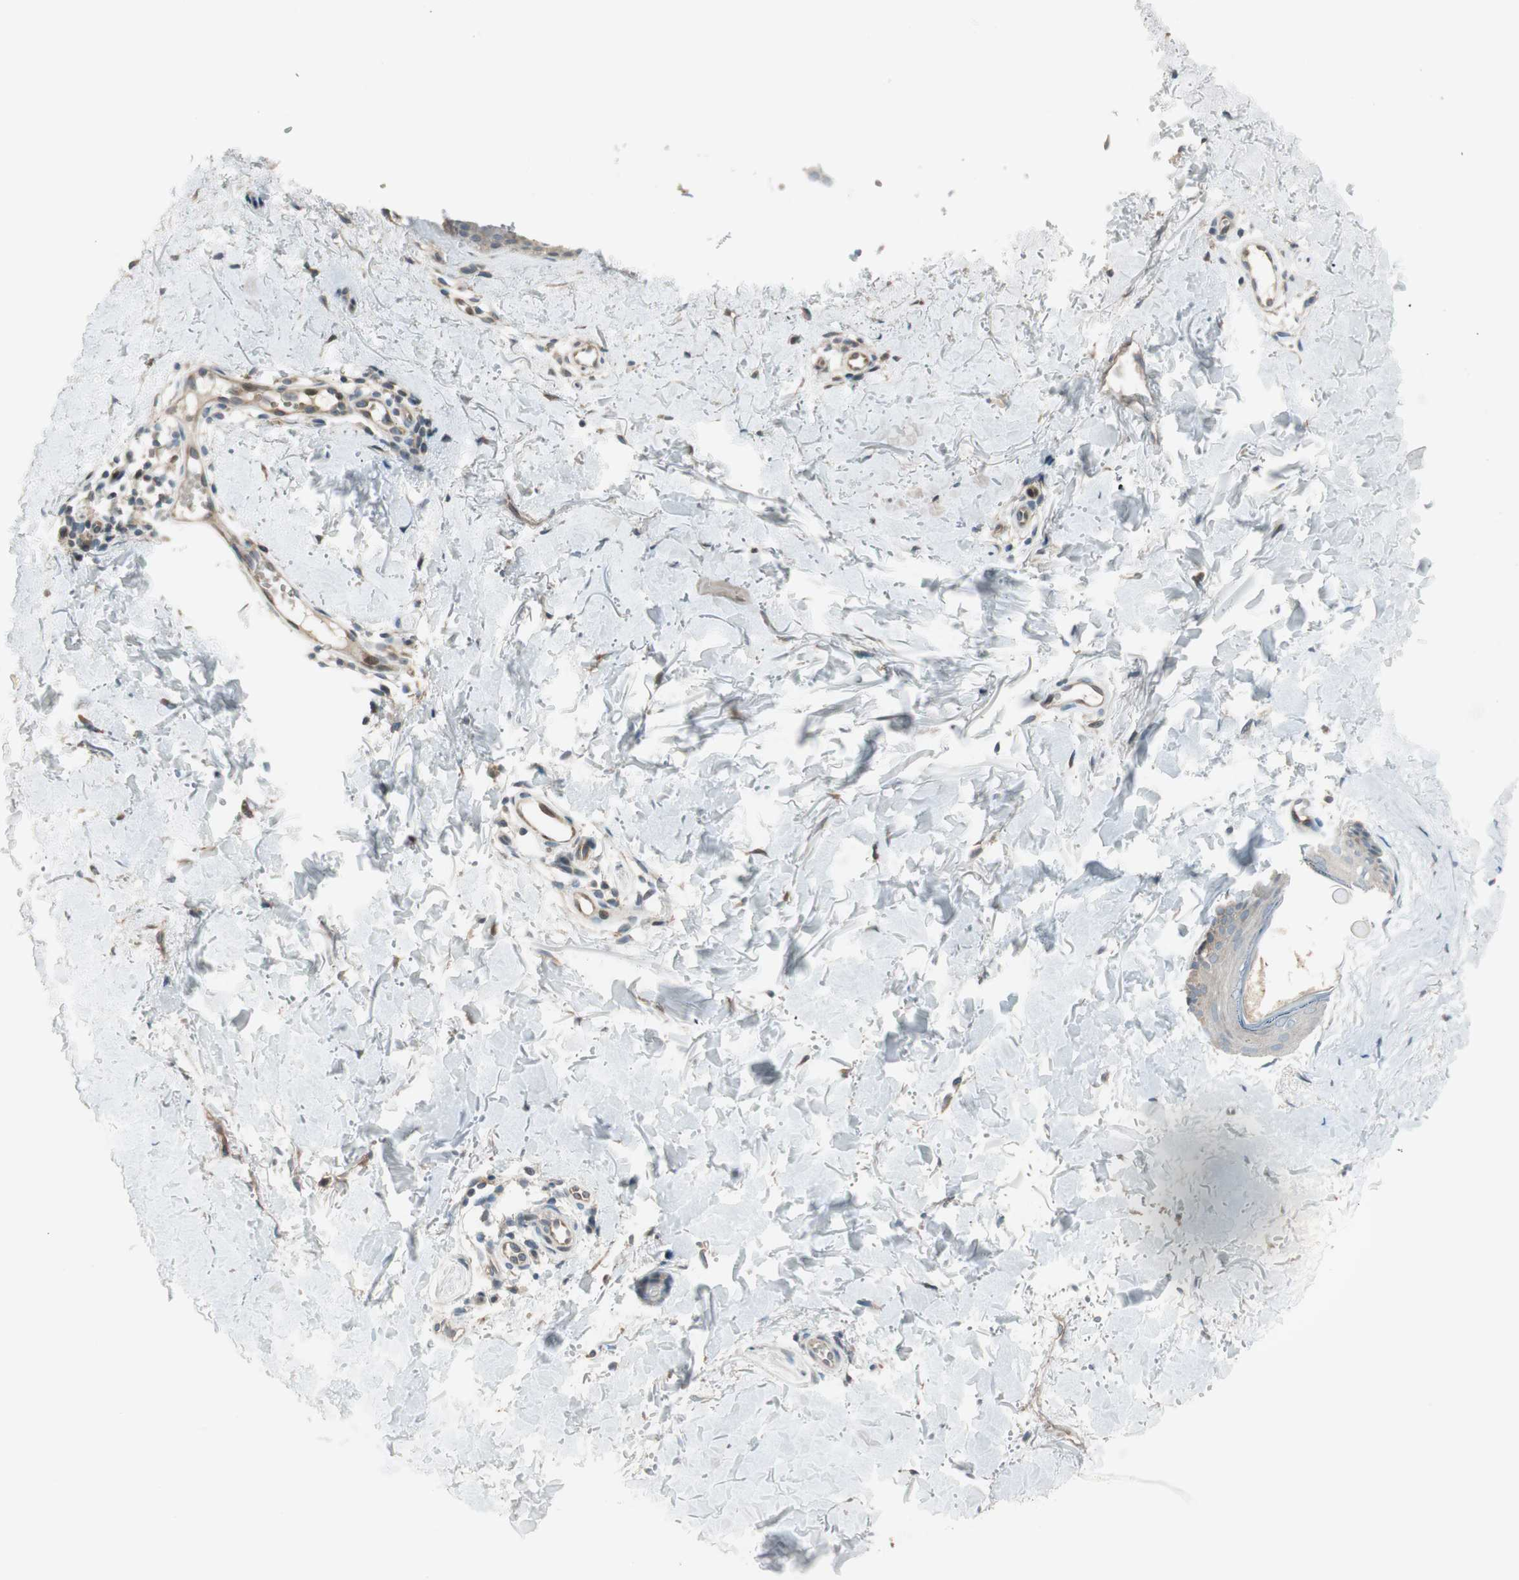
{"staining": {"intensity": "moderate", "quantity": ">75%", "location": "cytoplasmic/membranous"}, "tissue": "skin", "cell_type": "Fibroblasts", "image_type": "normal", "snomed": [{"axis": "morphology", "description": "Normal tissue, NOS"}, {"axis": "topography", "description": "Skin"}], "caption": "Benign skin was stained to show a protein in brown. There is medium levels of moderate cytoplasmic/membranous positivity in about >75% of fibroblasts.", "gene": "CGRRF1", "patient": {"sex": "female", "age": 56}}